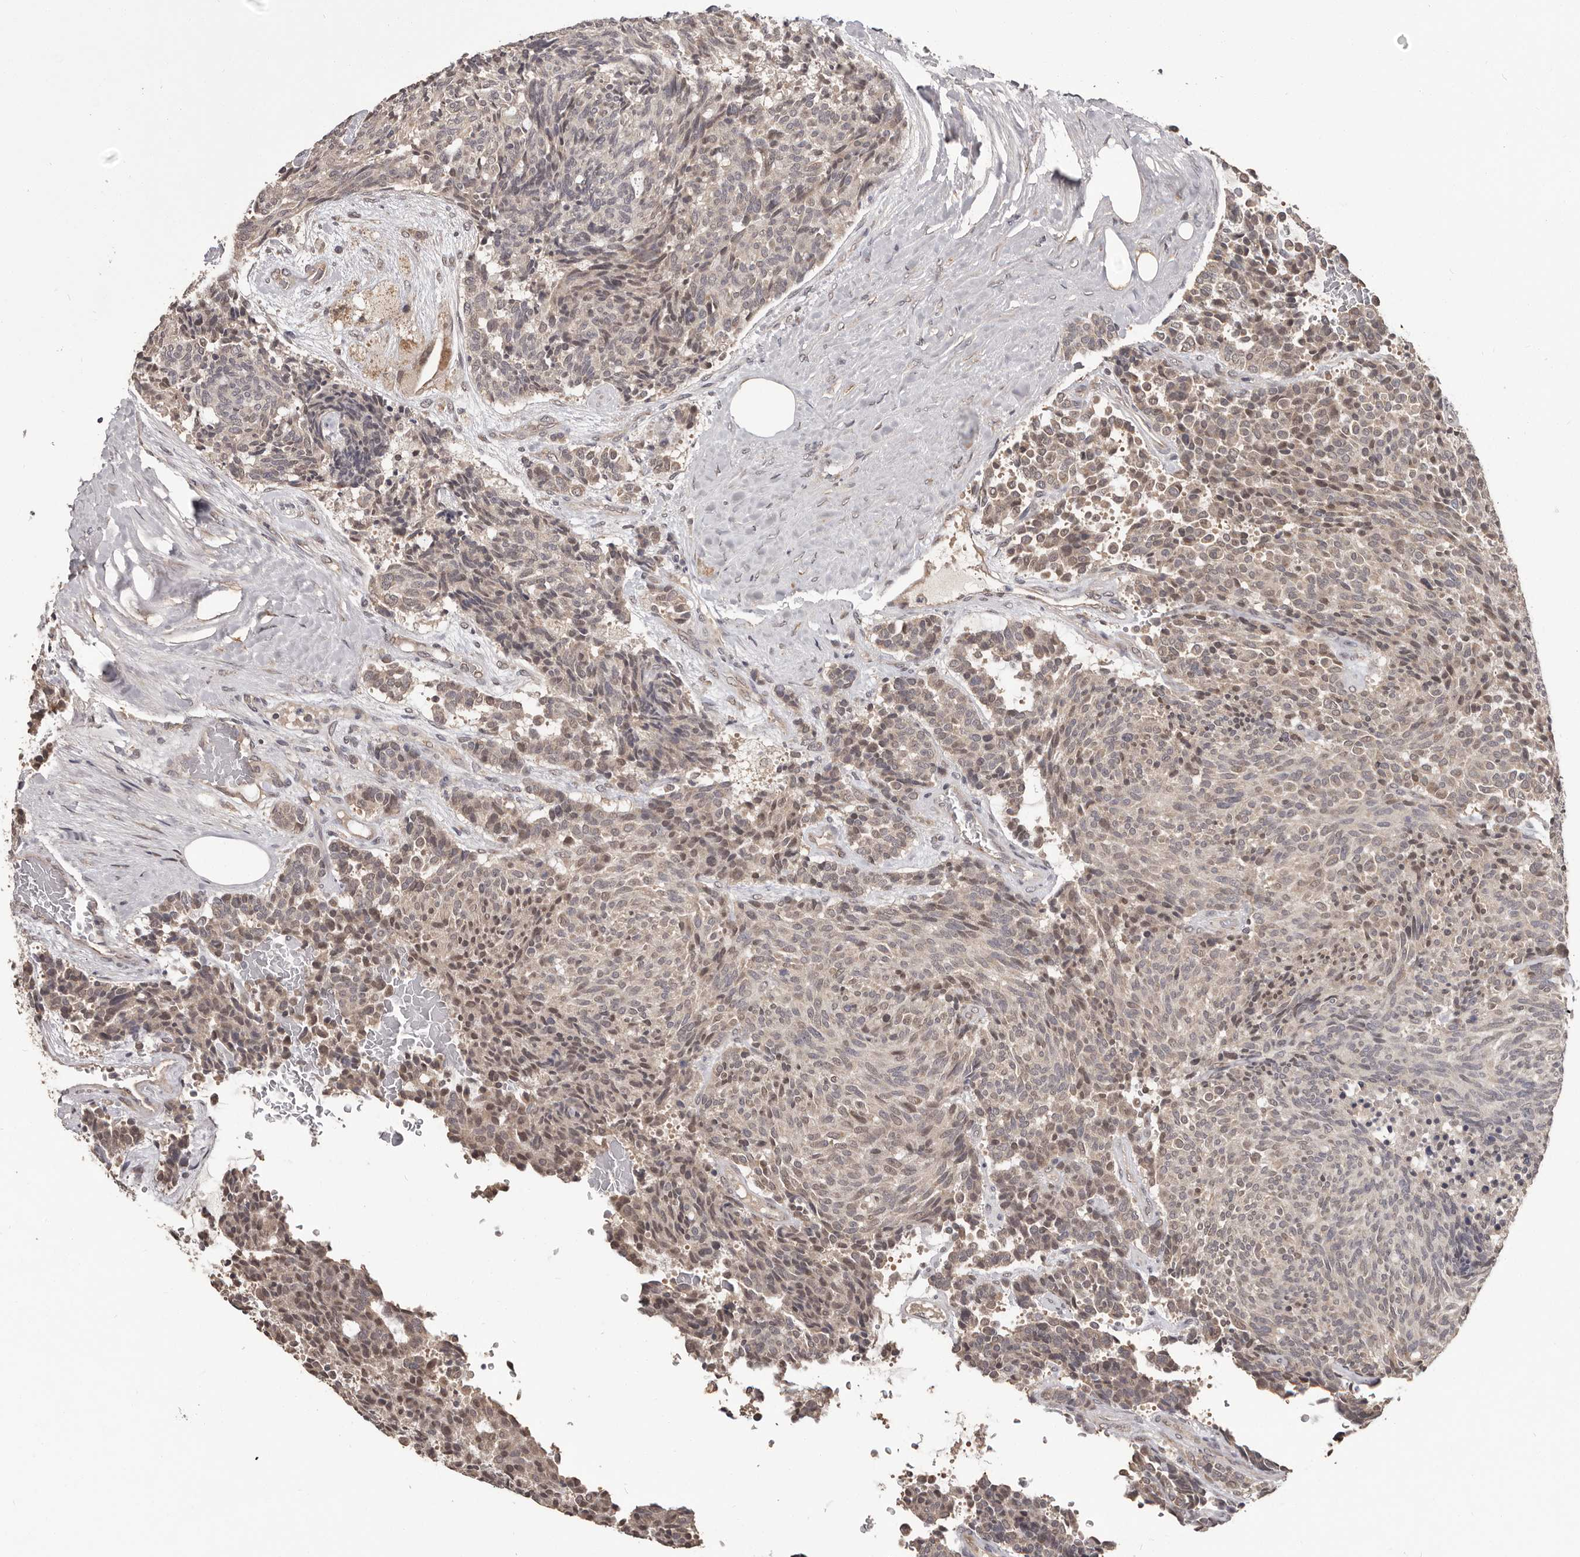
{"staining": {"intensity": "negative", "quantity": "none", "location": "none"}, "tissue": "carcinoid", "cell_type": "Tumor cells", "image_type": "cancer", "snomed": [{"axis": "morphology", "description": "Carcinoid, malignant, NOS"}, {"axis": "topography", "description": "Pancreas"}], "caption": "Tumor cells show no significant expression in carcinoid.", "gene": "ZFP14", "patient": {"sex": "female", "age": 54}}